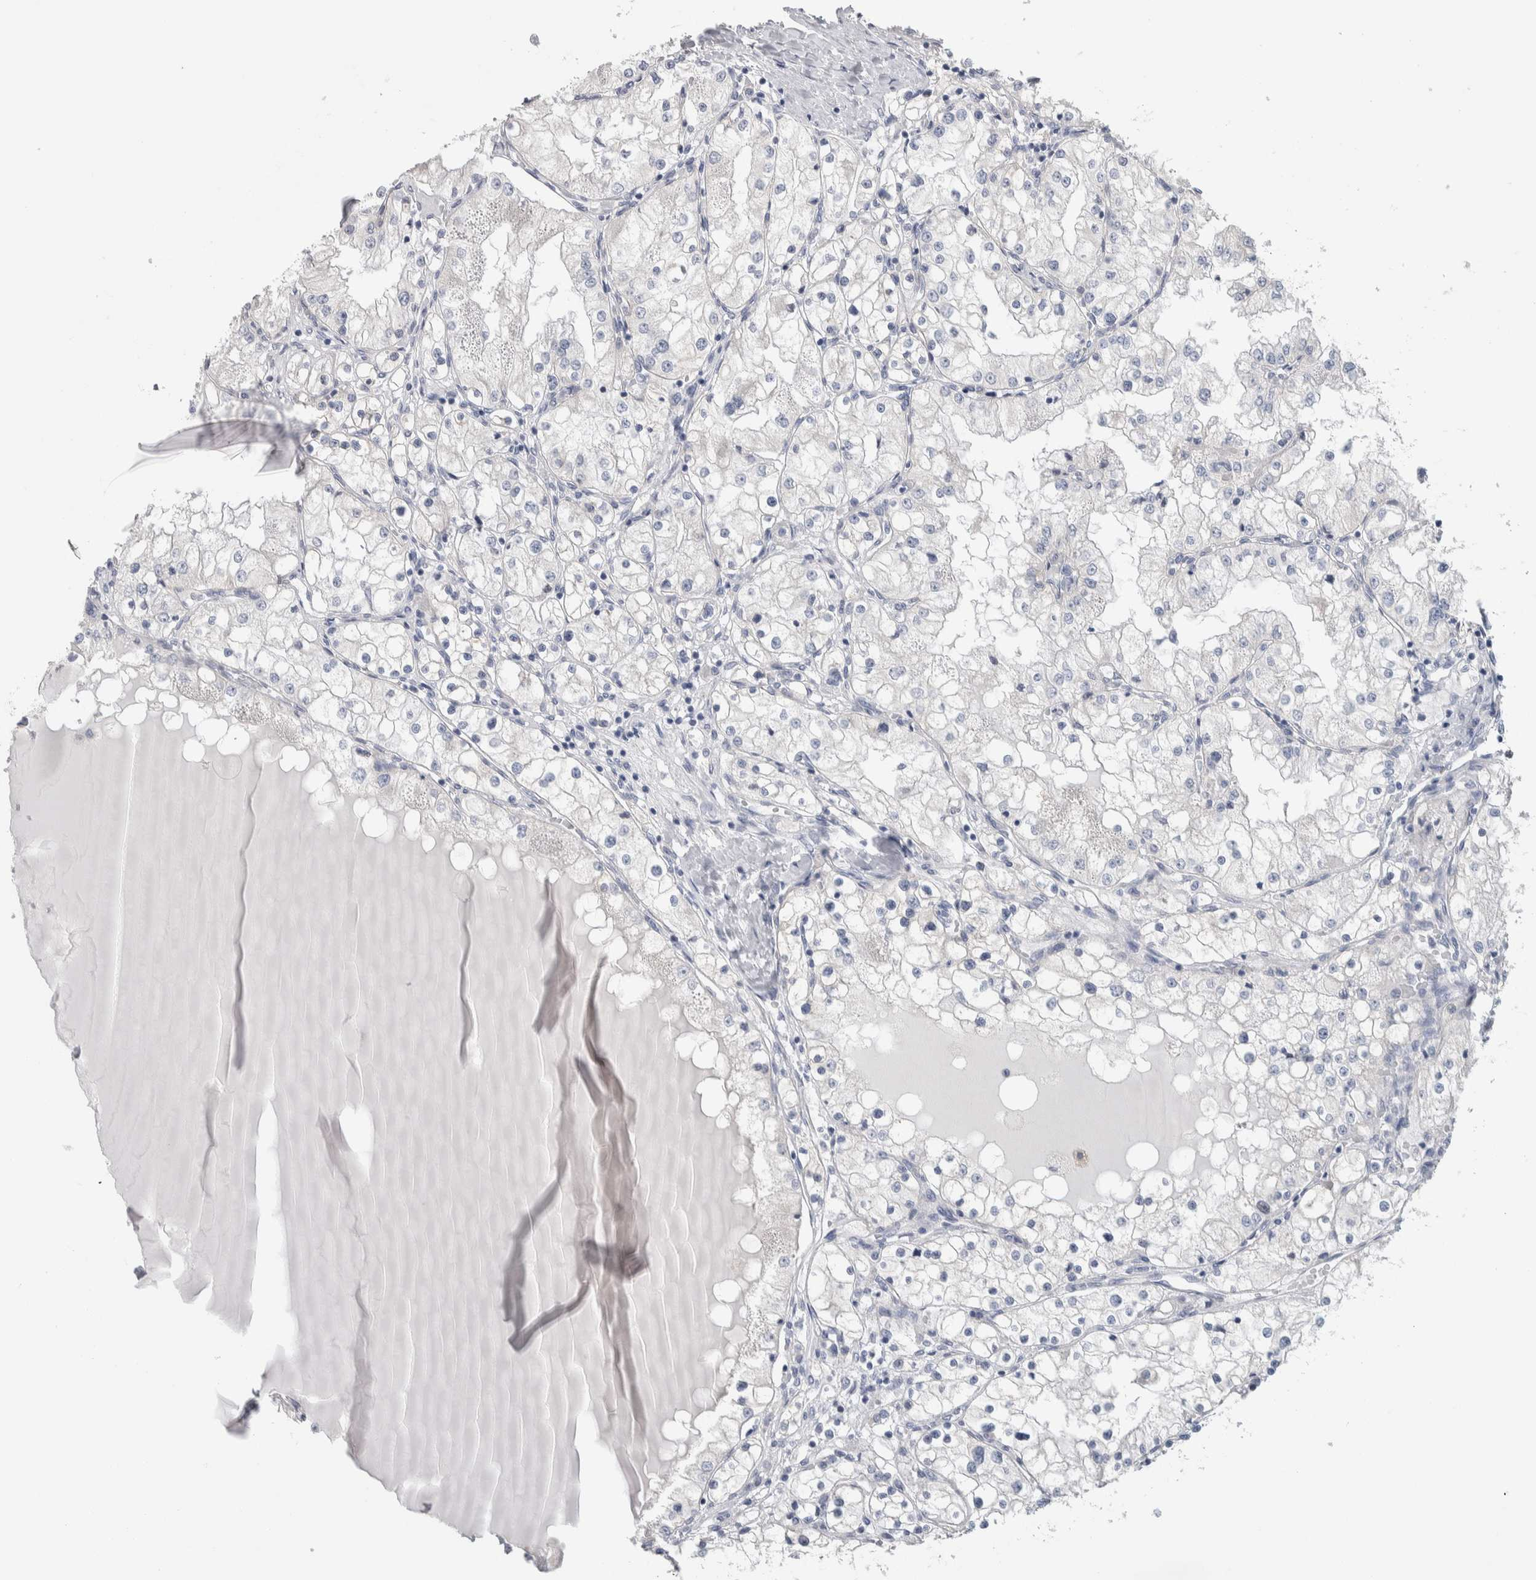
{"staining": {"intensity": "negative", "quantity": "none", "location": "none"}, "tissue": "renal cancer", "cell_type": "Tumor cells", "image_type": "cancer", "snomed": [{"axis": "morphology", "description": "Adenocarcinoma, NOS"}, {"axis": "topography", "description": "Kidney"}], "caption": "IHC image of neoplastic tissue: human renal cancer stained with DAB demonstrates no significant protein expression in tumor cells. (DAB immunohistochemistry visualized using brightfield microscopy, high magnification).", "gene": "GPHN", "patient": {"sex": "male", "age": 68}}